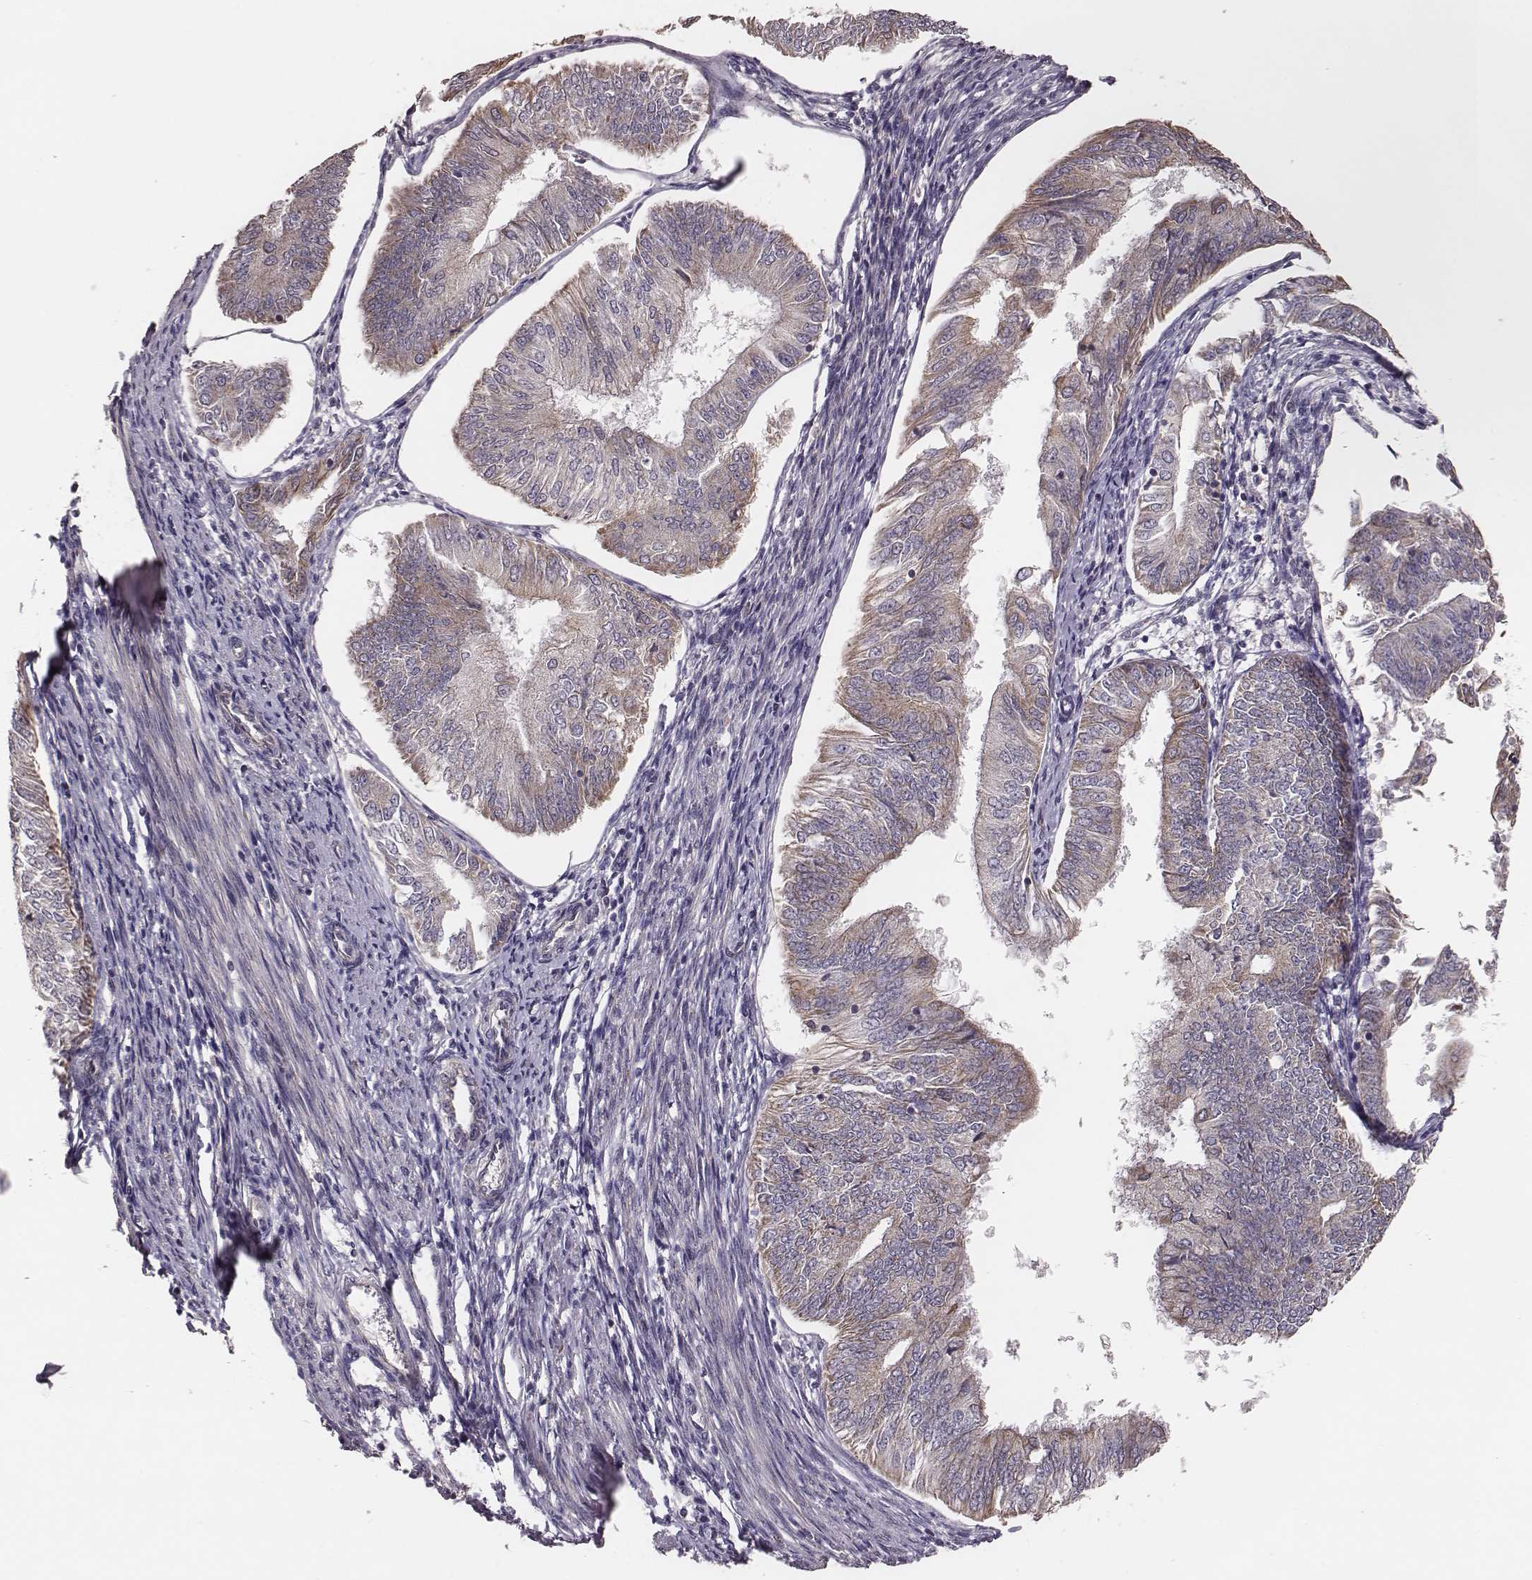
{"staining": {"intensity": "weak", "quantity": "<25%", "location": "cytoplasmic/membranous"}, "tissue": "endometrial cancer", "cell_type": "Tumor cells", "image_type": "cancer", "snomed": [{"axis": "morphology", "description": "Adenocarcinoma, NOS"}, {"axis": "topography", "description": "Endometrium"}], "caption": "Immunohistochemistry (IHC) image of neoplastic tissue: endometrial cancer (adenocarcinoma) stained with DAB (3,3'-diaminobenzidine) displays no significant protein staining in tumor cells.", "gene": "HAVCR1", "patient": {"sex": "female", "age": 58}}